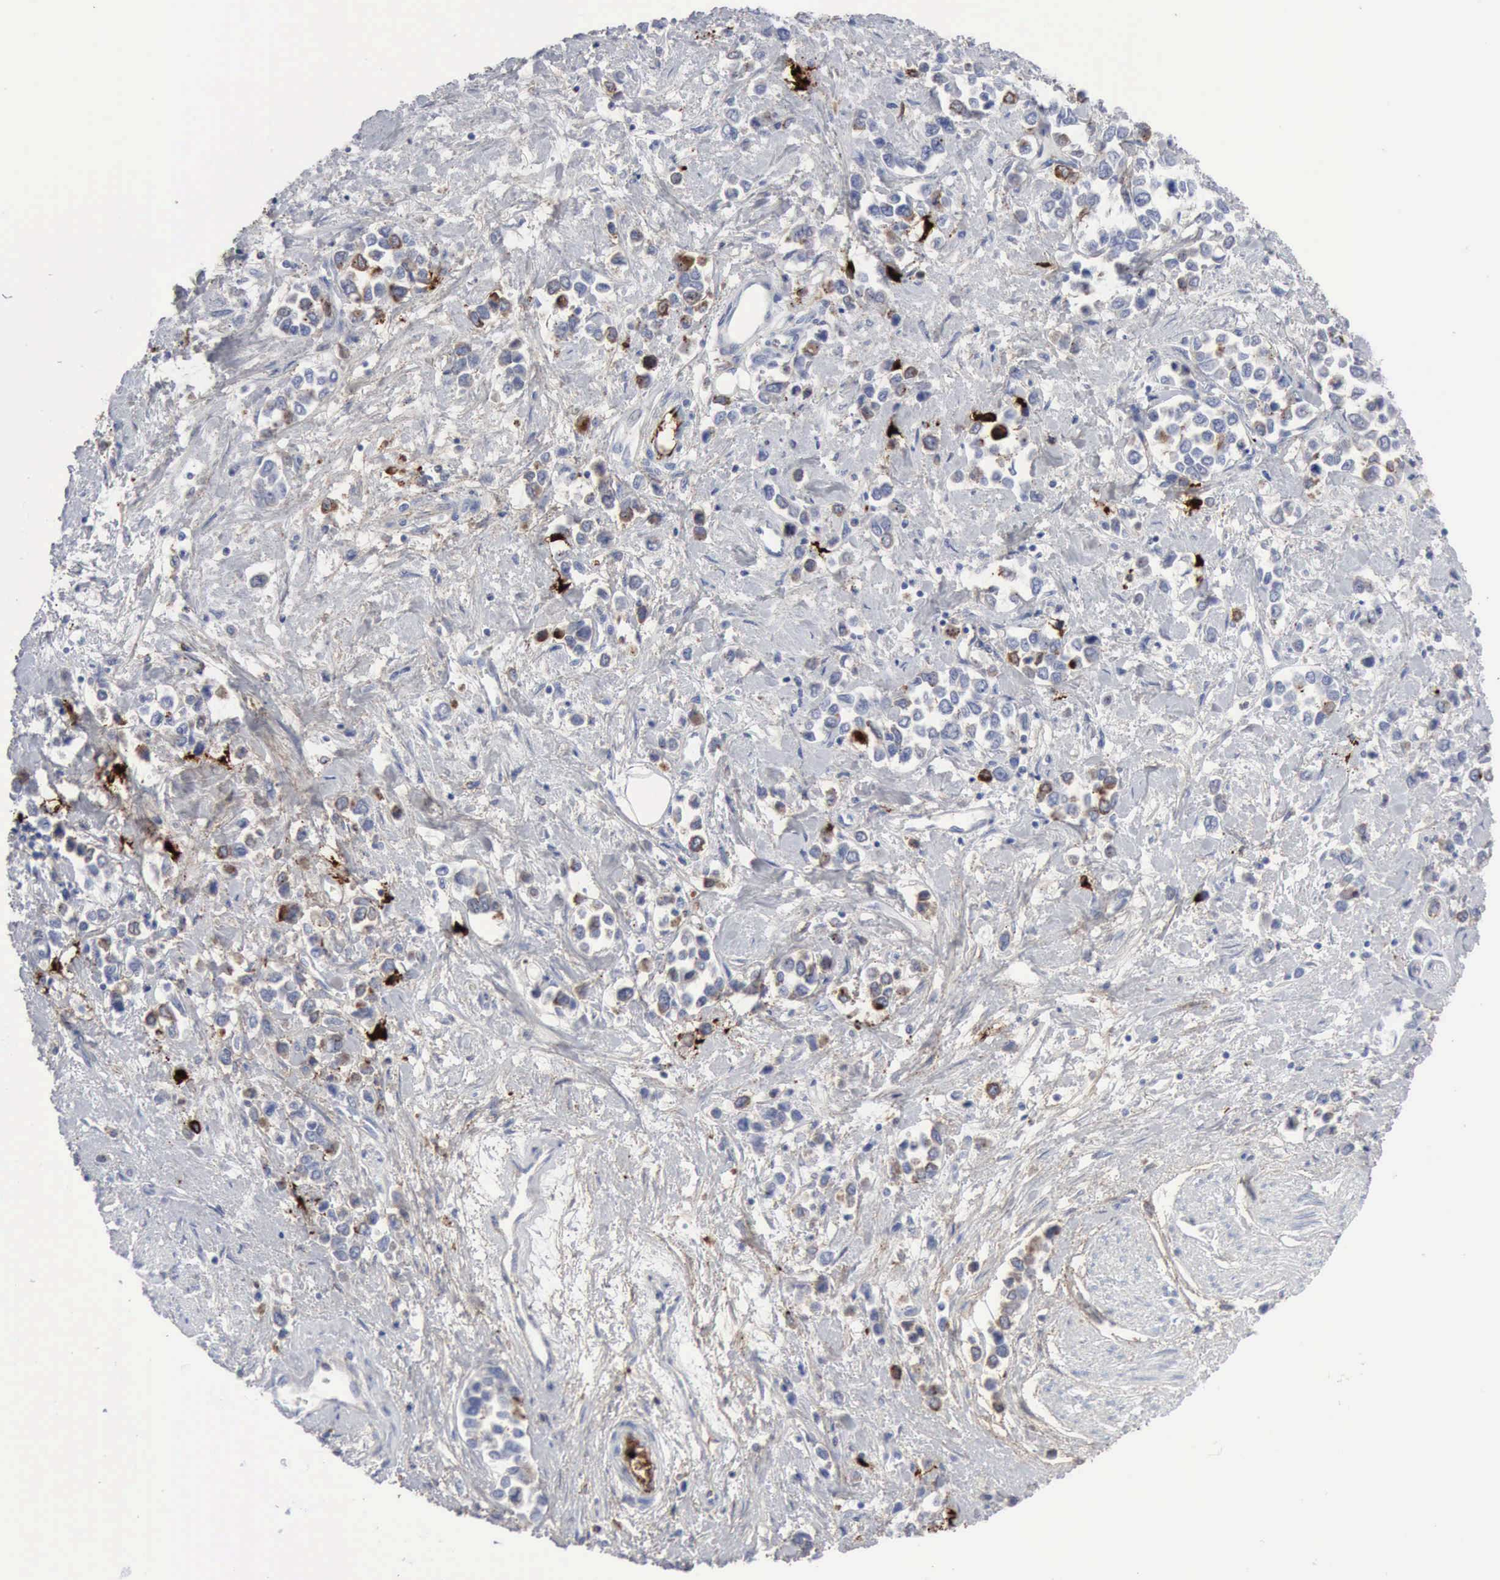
{"staining": {"intensity": "moderate", "quantity": "<25%", "location": "cytoplasmic/membranous"}, "tissue": "stomach cancer", "cell_type": "Tumor cells", "image_type": "cancer", "snomed": [{"axis": "morphology", "description": "Adenocarcinoma, NOS"}, {"axis": "topography", "description": "Stomach, upper"}], "caption": "IHC of stomach cancer (adenocarcinoma) demonstrates low levels of moderate cytoplasmic/membranous staining in about <25% of tumor cells.", "gene": "C4BPA", "patient": {"sex": "male", "age": 76}}